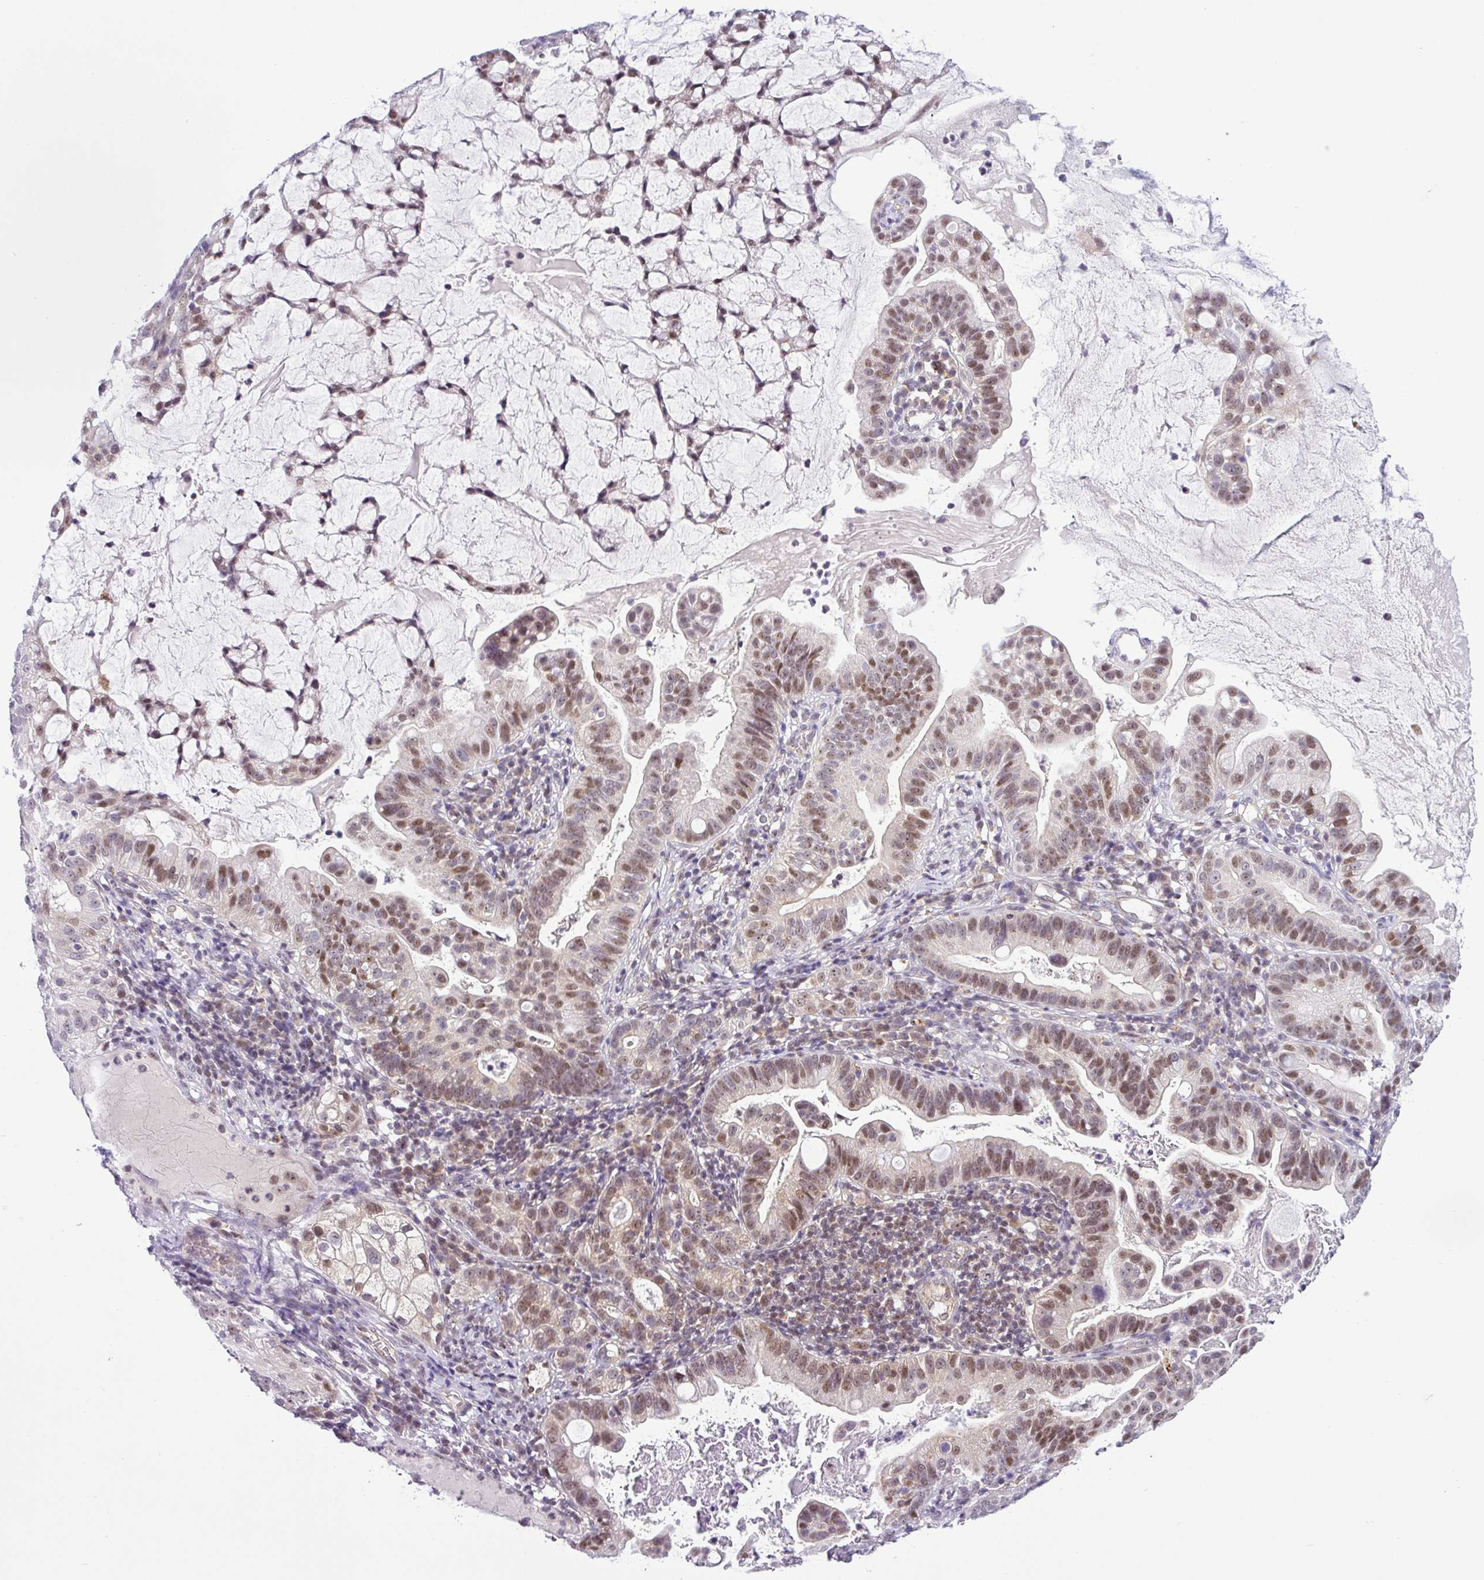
{"staining": {"intensity": "moderate", "quantity": ">75%", "location": "nuclear"}, "tissue": "cervical cancer", "cell_type": "Tumor cells", "image_type": "cancer", "snomed": [{"axis": "morphology", "description": "Adenocarcinoma, NOS"}, {"axis": "topography", "description": "Cervix"}], "caption": "This histopathology image demonstrates cervical adenocarcinoma stained with IHC to label a protein in brown. The nuclear of tumor cells show moderate positivity for the protein. Nuclei are counter-stained blue.", "gene": "NDUFB2", "patient": {"sex": "female", "age": 41}}